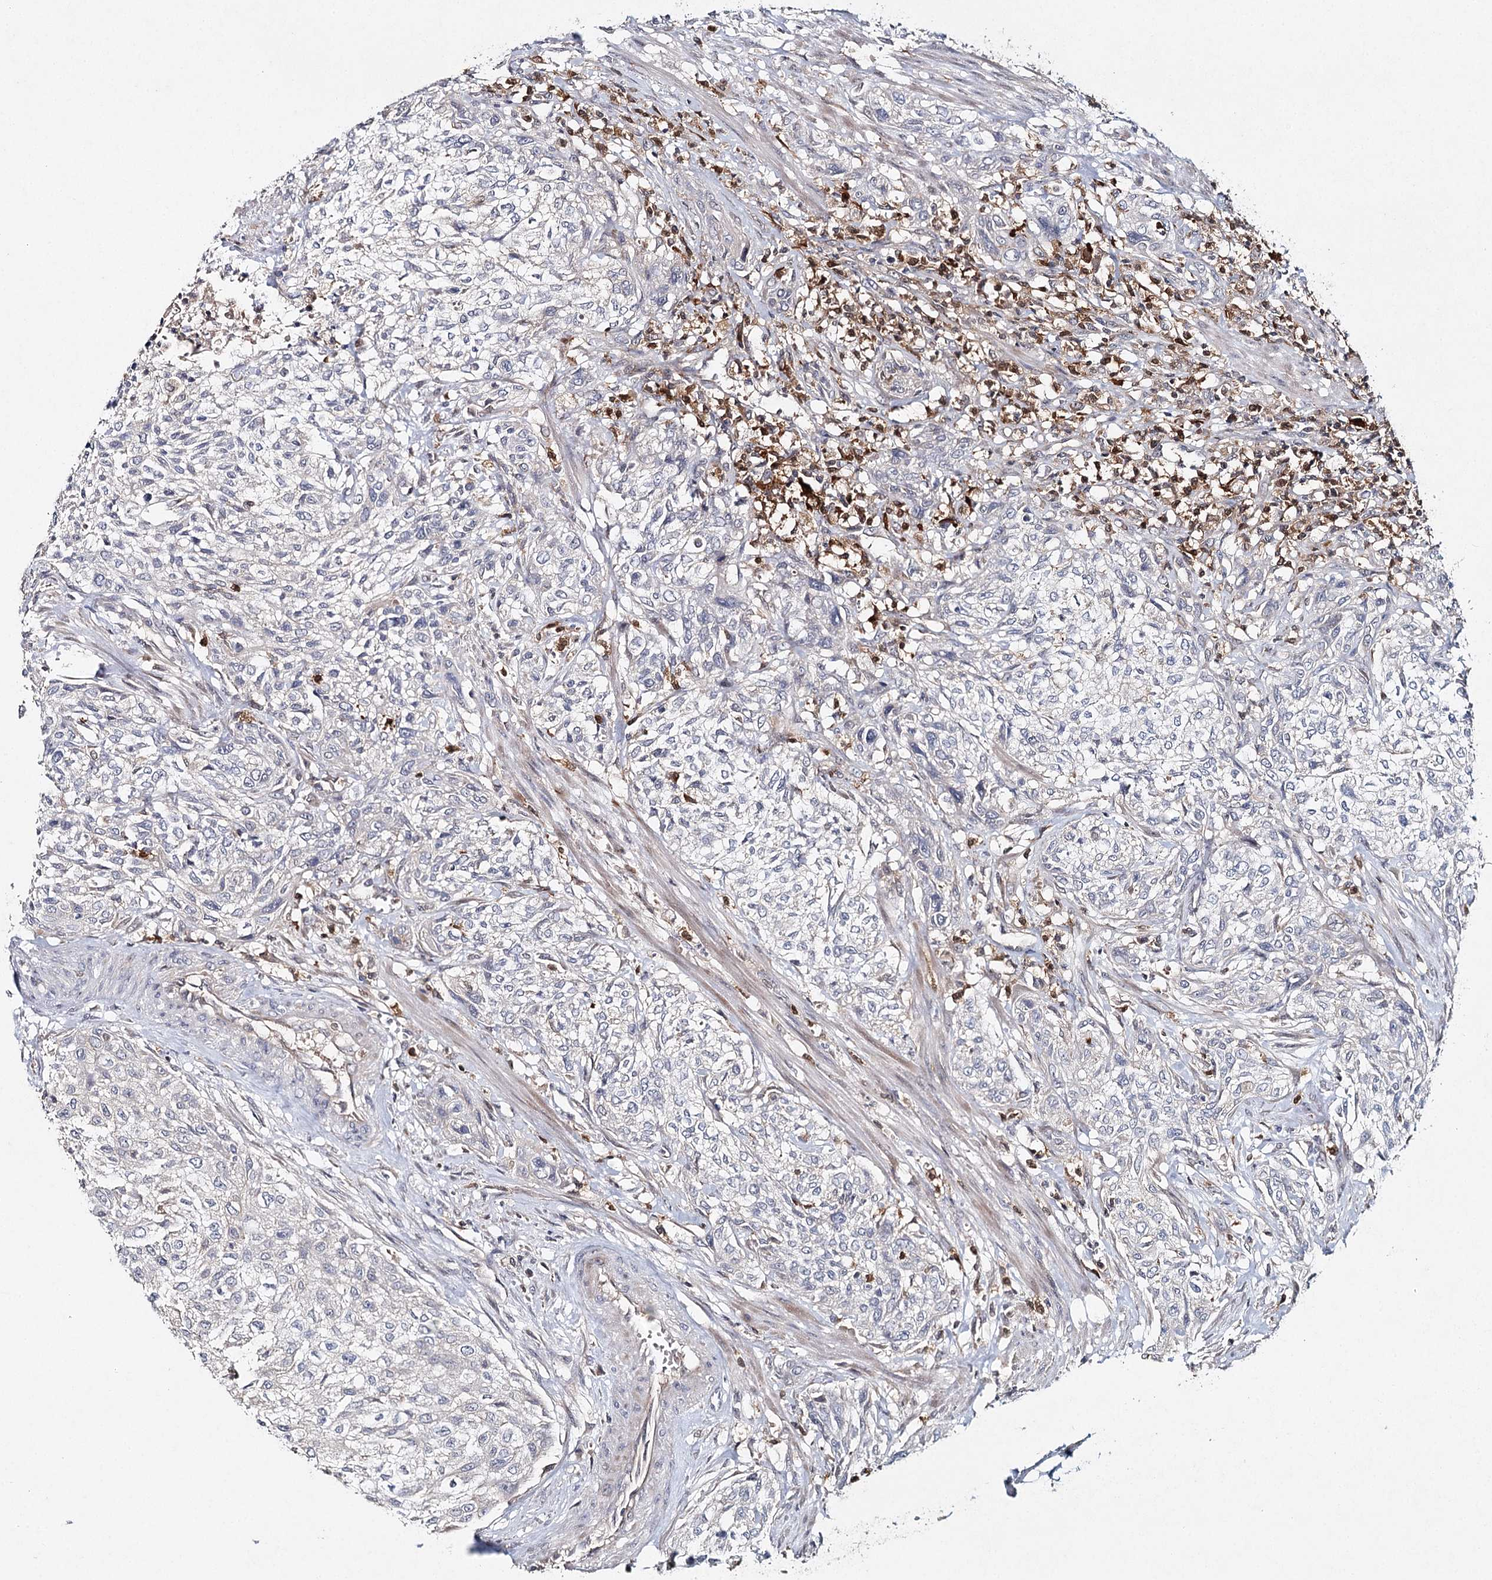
{"staining": {"intensity": "negative", "quantity": "none", "location": "none"}, "tissue": "urothelial cancer", "cell_type": "Tumor cells", "image_type": "cancer", "snomed": [{"axis": "morphology", "description": "Normal tissue, NOS"}, {"axis": "morphology", "description": "Urothelial carcinoma, NOS"}, {"axis": "topography", "description": "Urinary bladder"}, {"axis": "topography", "description": "Peripheral nerve tissue"}], "caption": "Tumor cells show no significant expression in transitional cell carcinoma.", "gene": "SLC41A2", "patient": {"sex": "male", "age": 35}}